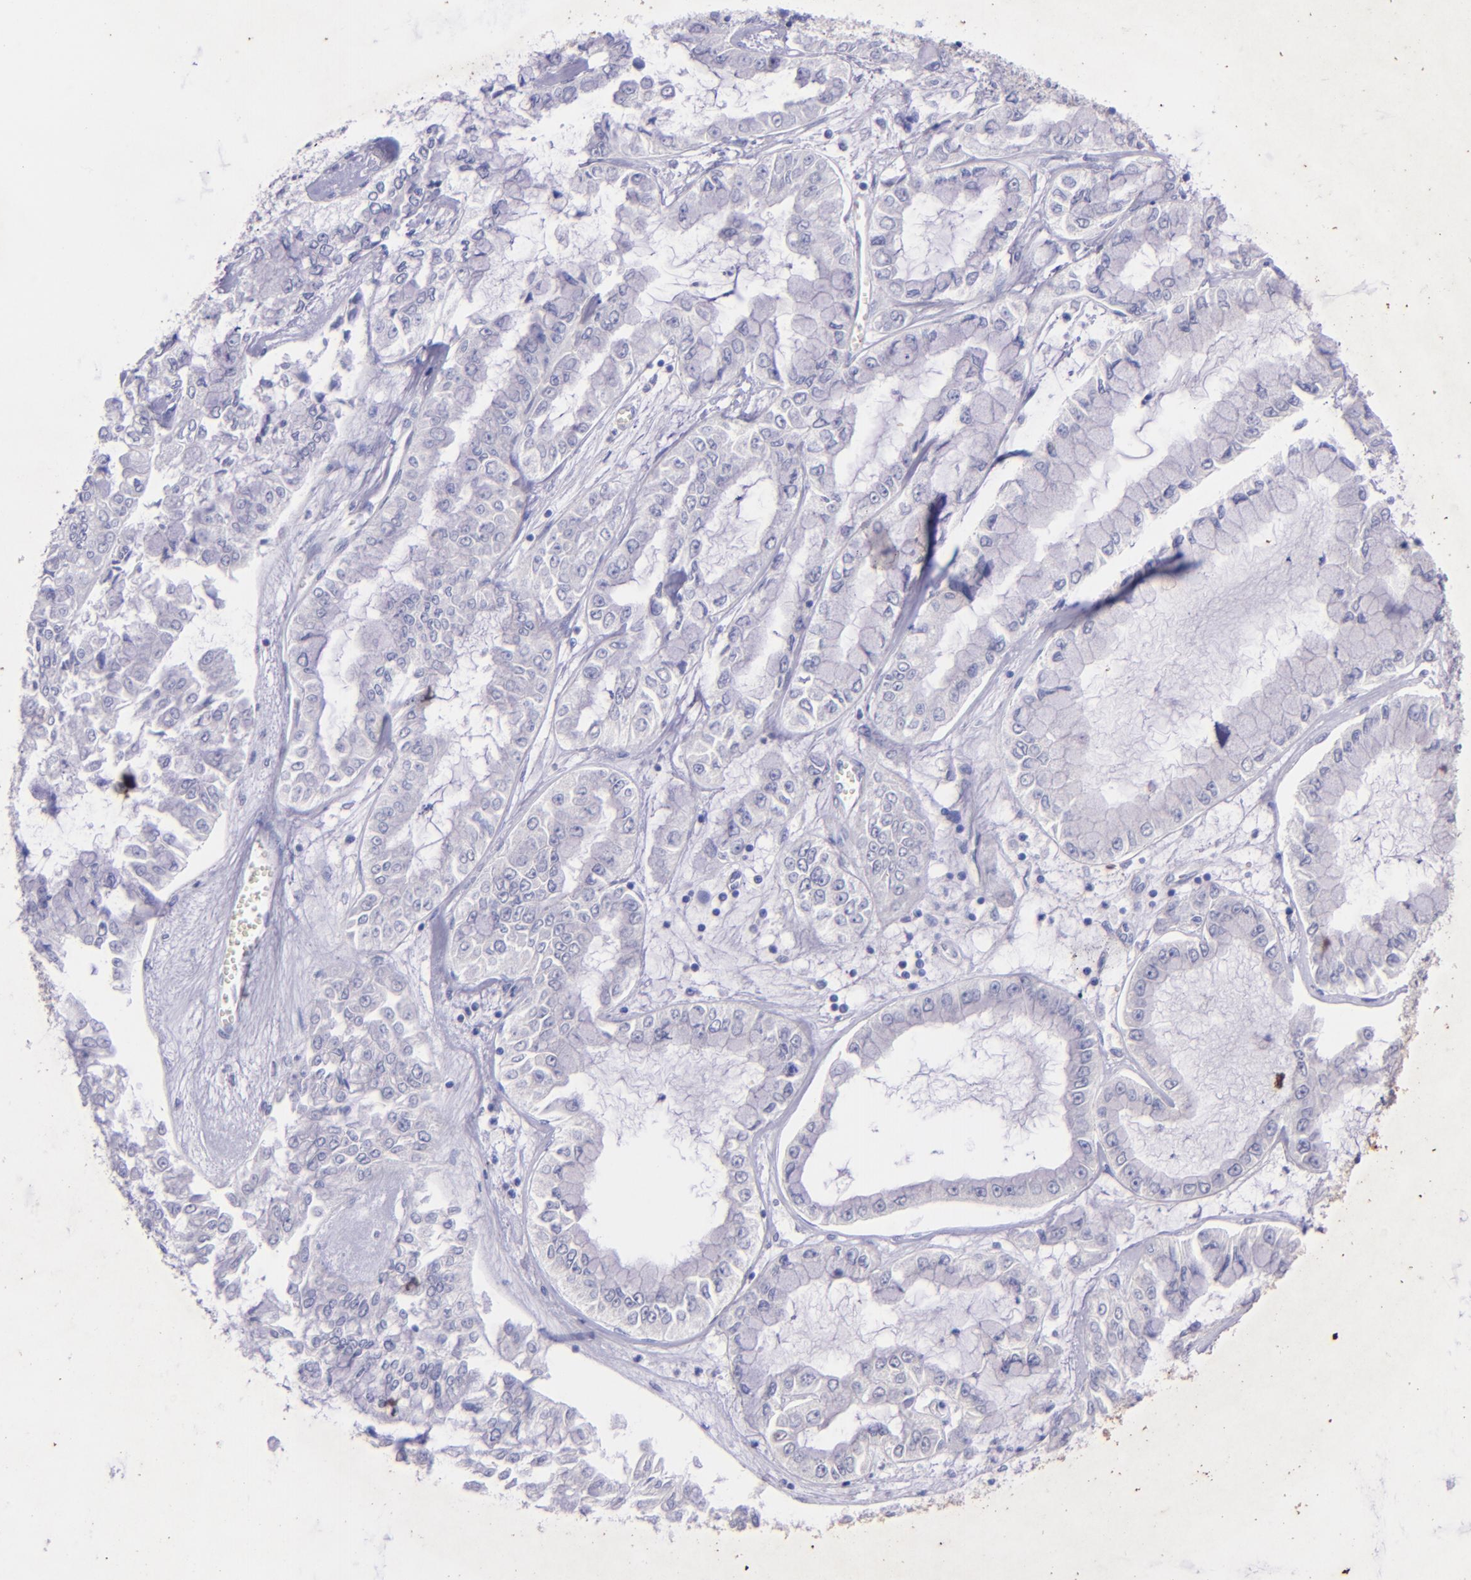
{"staining": {"intensity": "negative", "quantity": "none", "location": "none"}, "tissue": "liver cancer", "cell_type": "Tumor cells", "image_type": "cancer", "snomed": [{"axis": "morphology", "description": "Cholangiocarcinoma"}, {"axis": "topography", "description": "Liver"}], "caption": "Immunohistochemical staining of liver cancer (cholangiocarcinoma) exhibits no significant positivity in tumor cells.", "gene": "UCHL1", "patient": {"sex": "female", "age": 79}}